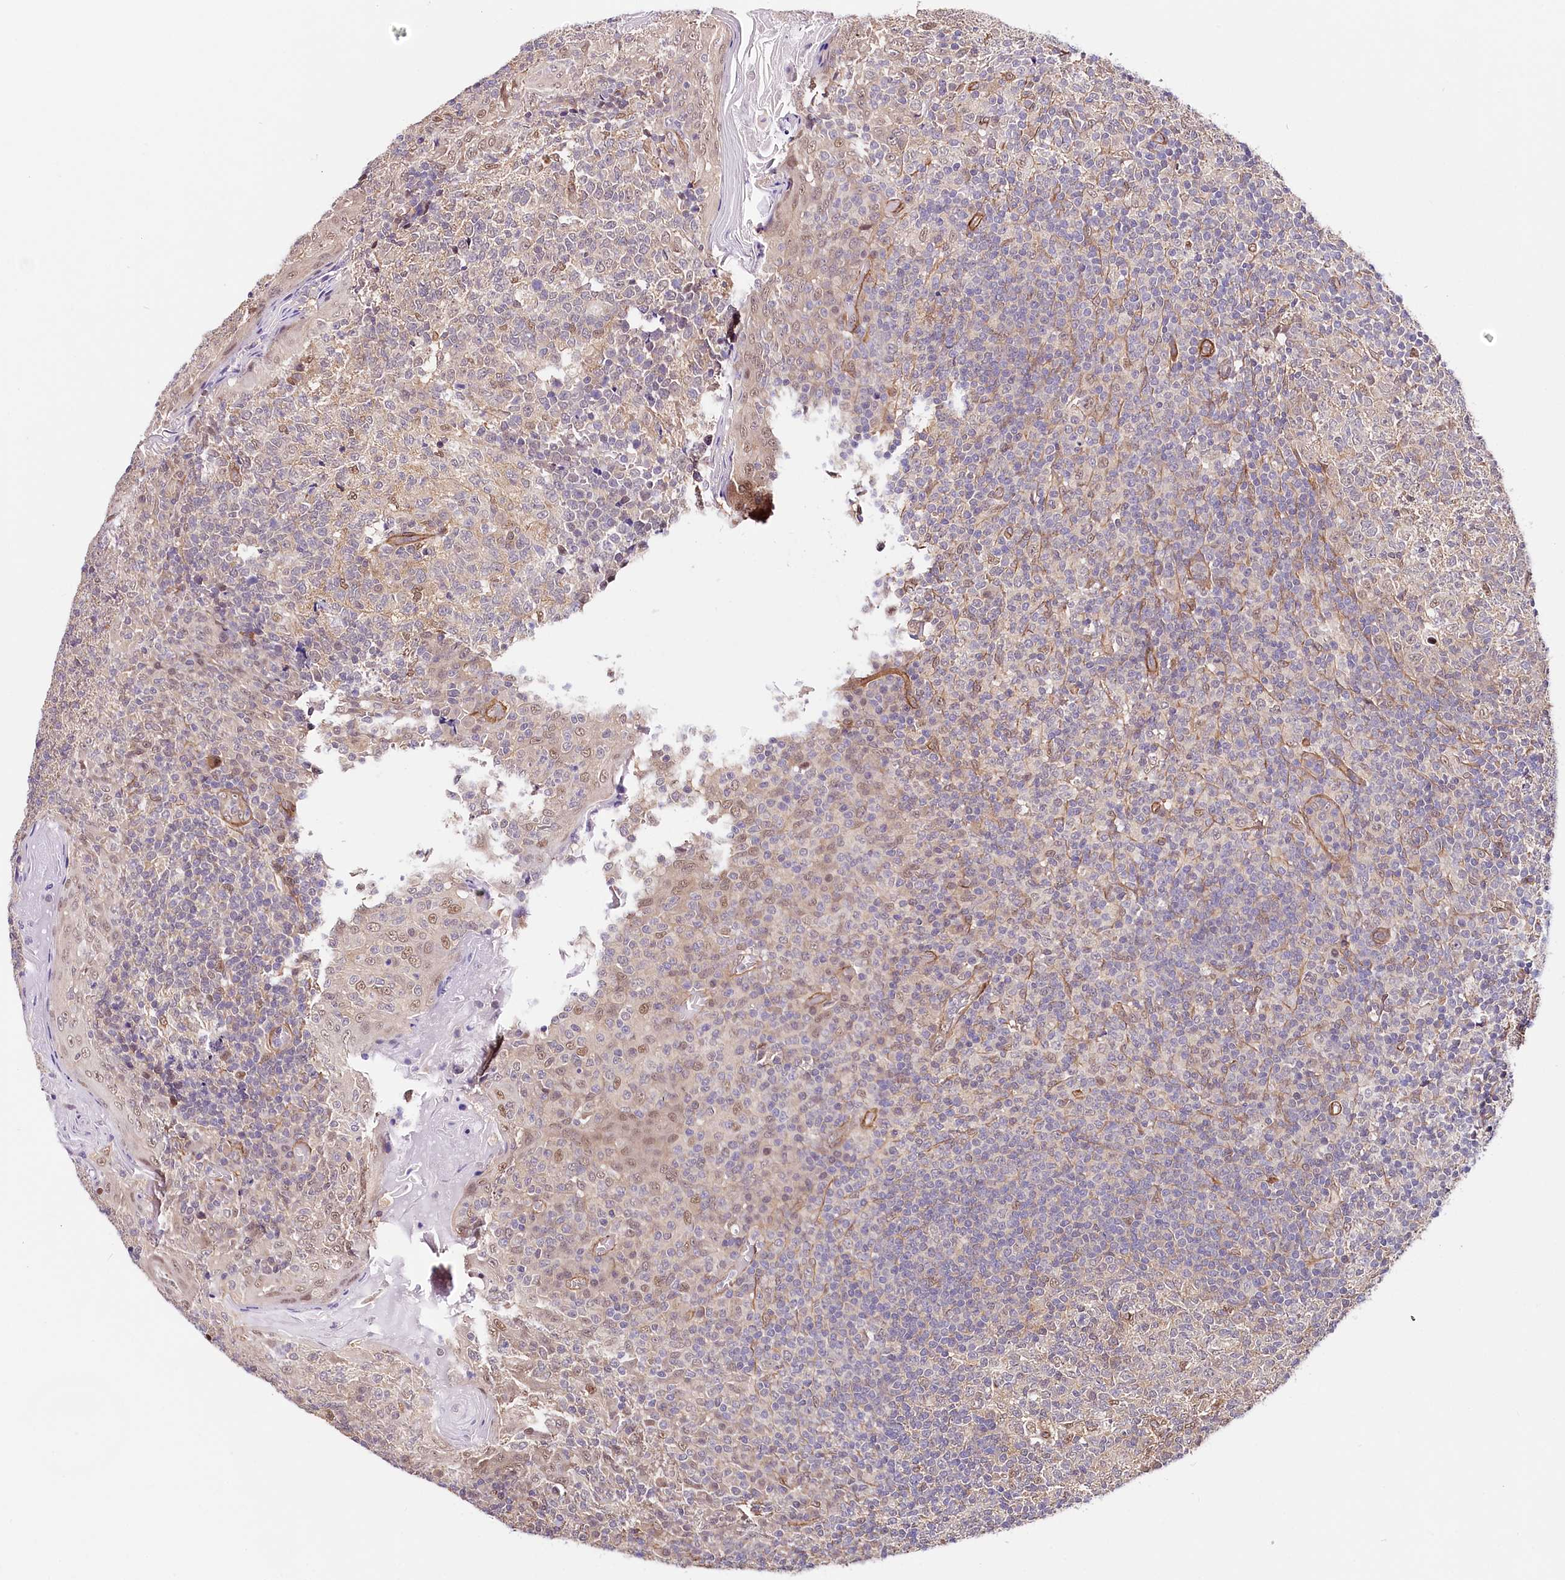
{"staining": {"intensity": "moderate", "quantity": "<25%", "location": "nuclear"}, "tissue": "tonsil", "cell_type": "Germinal center cells", "image_type": "normal", "snomed": [{"axis": "morphology", "description": "Normal tissue, NOS"}, {"axis": "topography", "description": "Tonsil"}], "caption": "Immunohistochemical staining of benign tonsil shows low levels of moderate nuclear expression in approximately <25% of germinal center cells.", "gene": "PPP2R5B", "patient": {"sex": "female", "age": 19}}